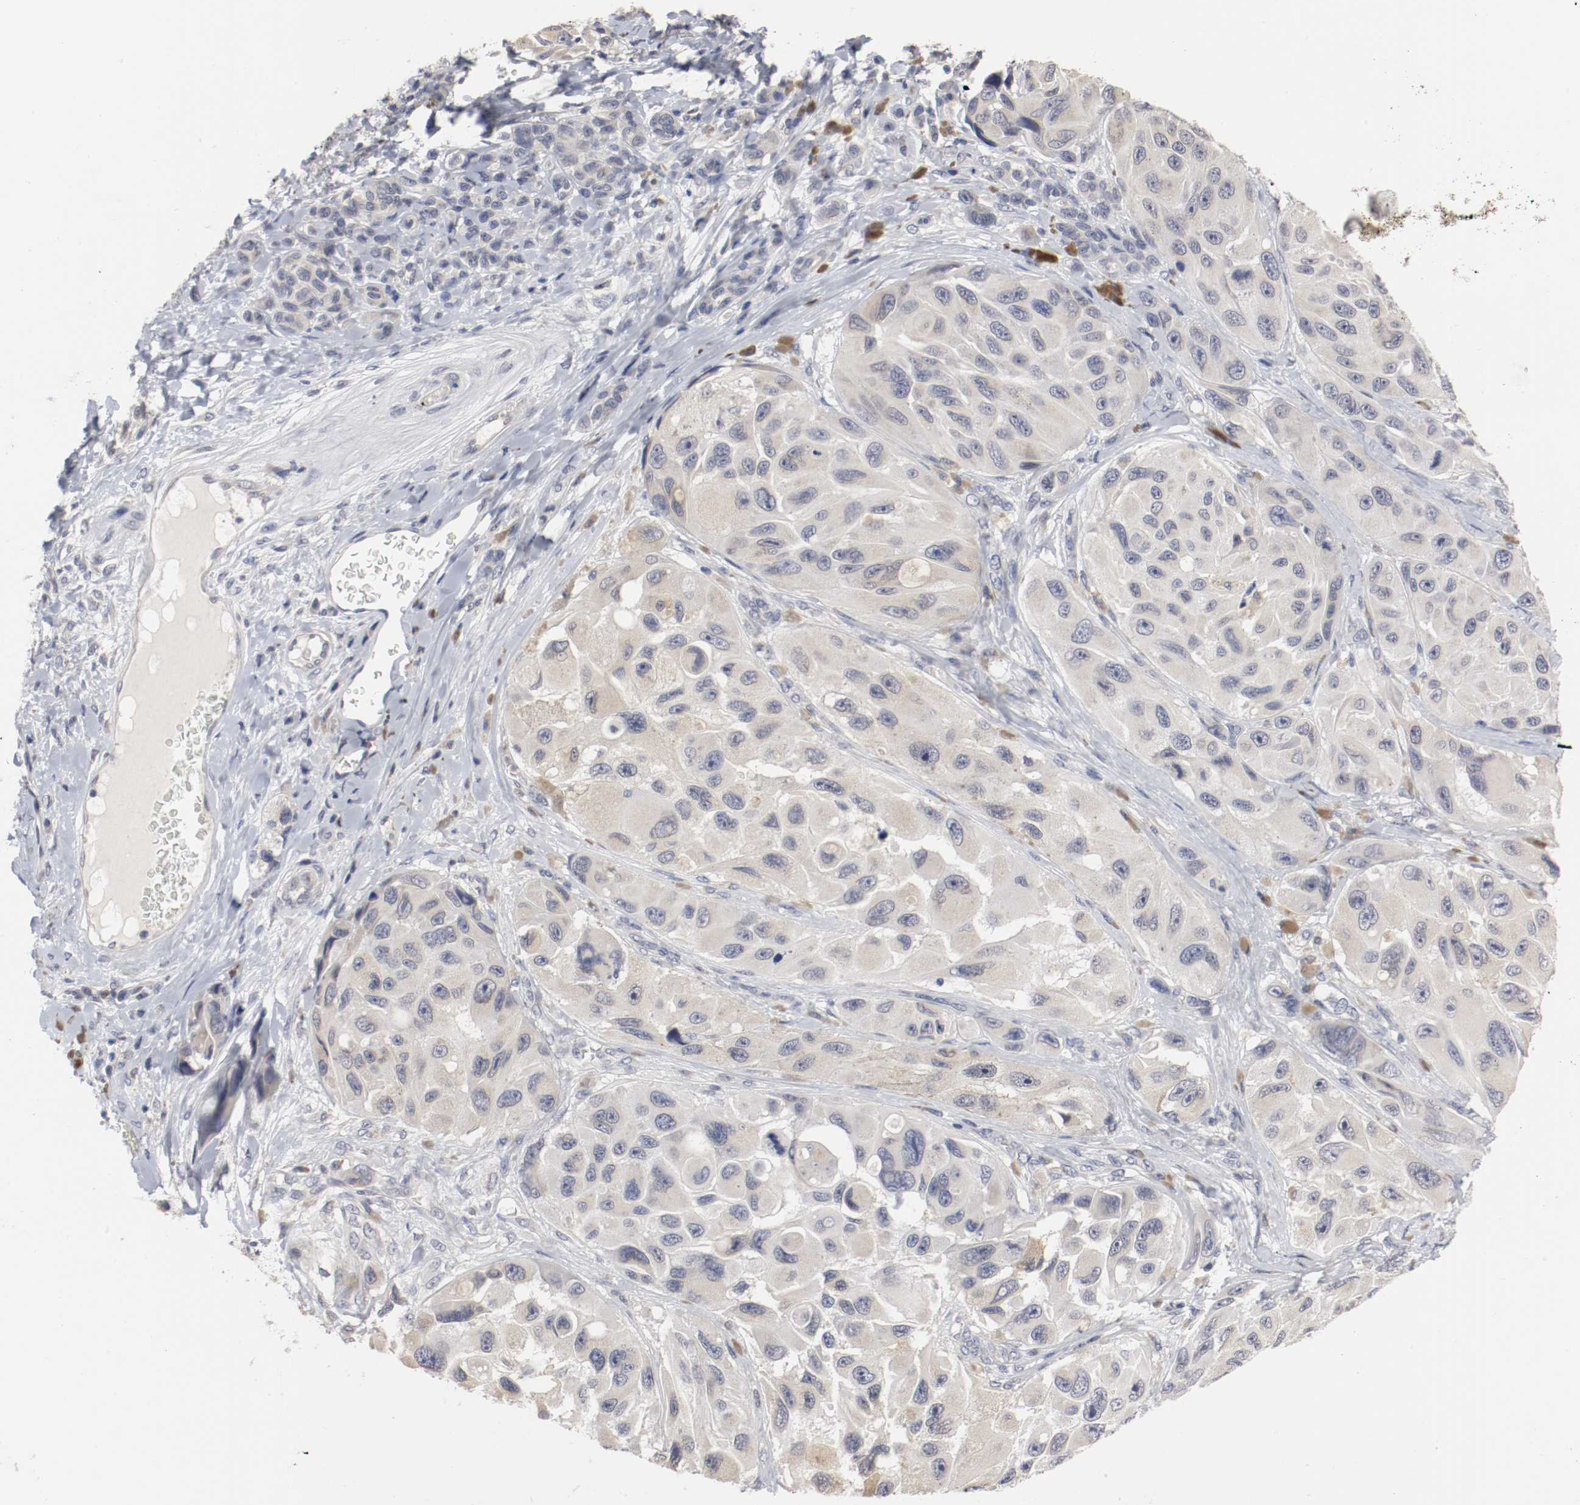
{"staining": {"intensity": "negative", "quantity": "none", "location": "none"}, "tissue": "melanoma", "cell_type": "Tumor cells", "image_type": "cancer", "snomed": [{"axis": "morphology", "description": "Malignant melanoma, NOS"}, {"axis": "topography", "description": "Skin"}], "caption": "Tumor cells show no significant protein staining in melanoma.", "gene": "CEBPE", "patient": {"sex": "female", "age": 73}}